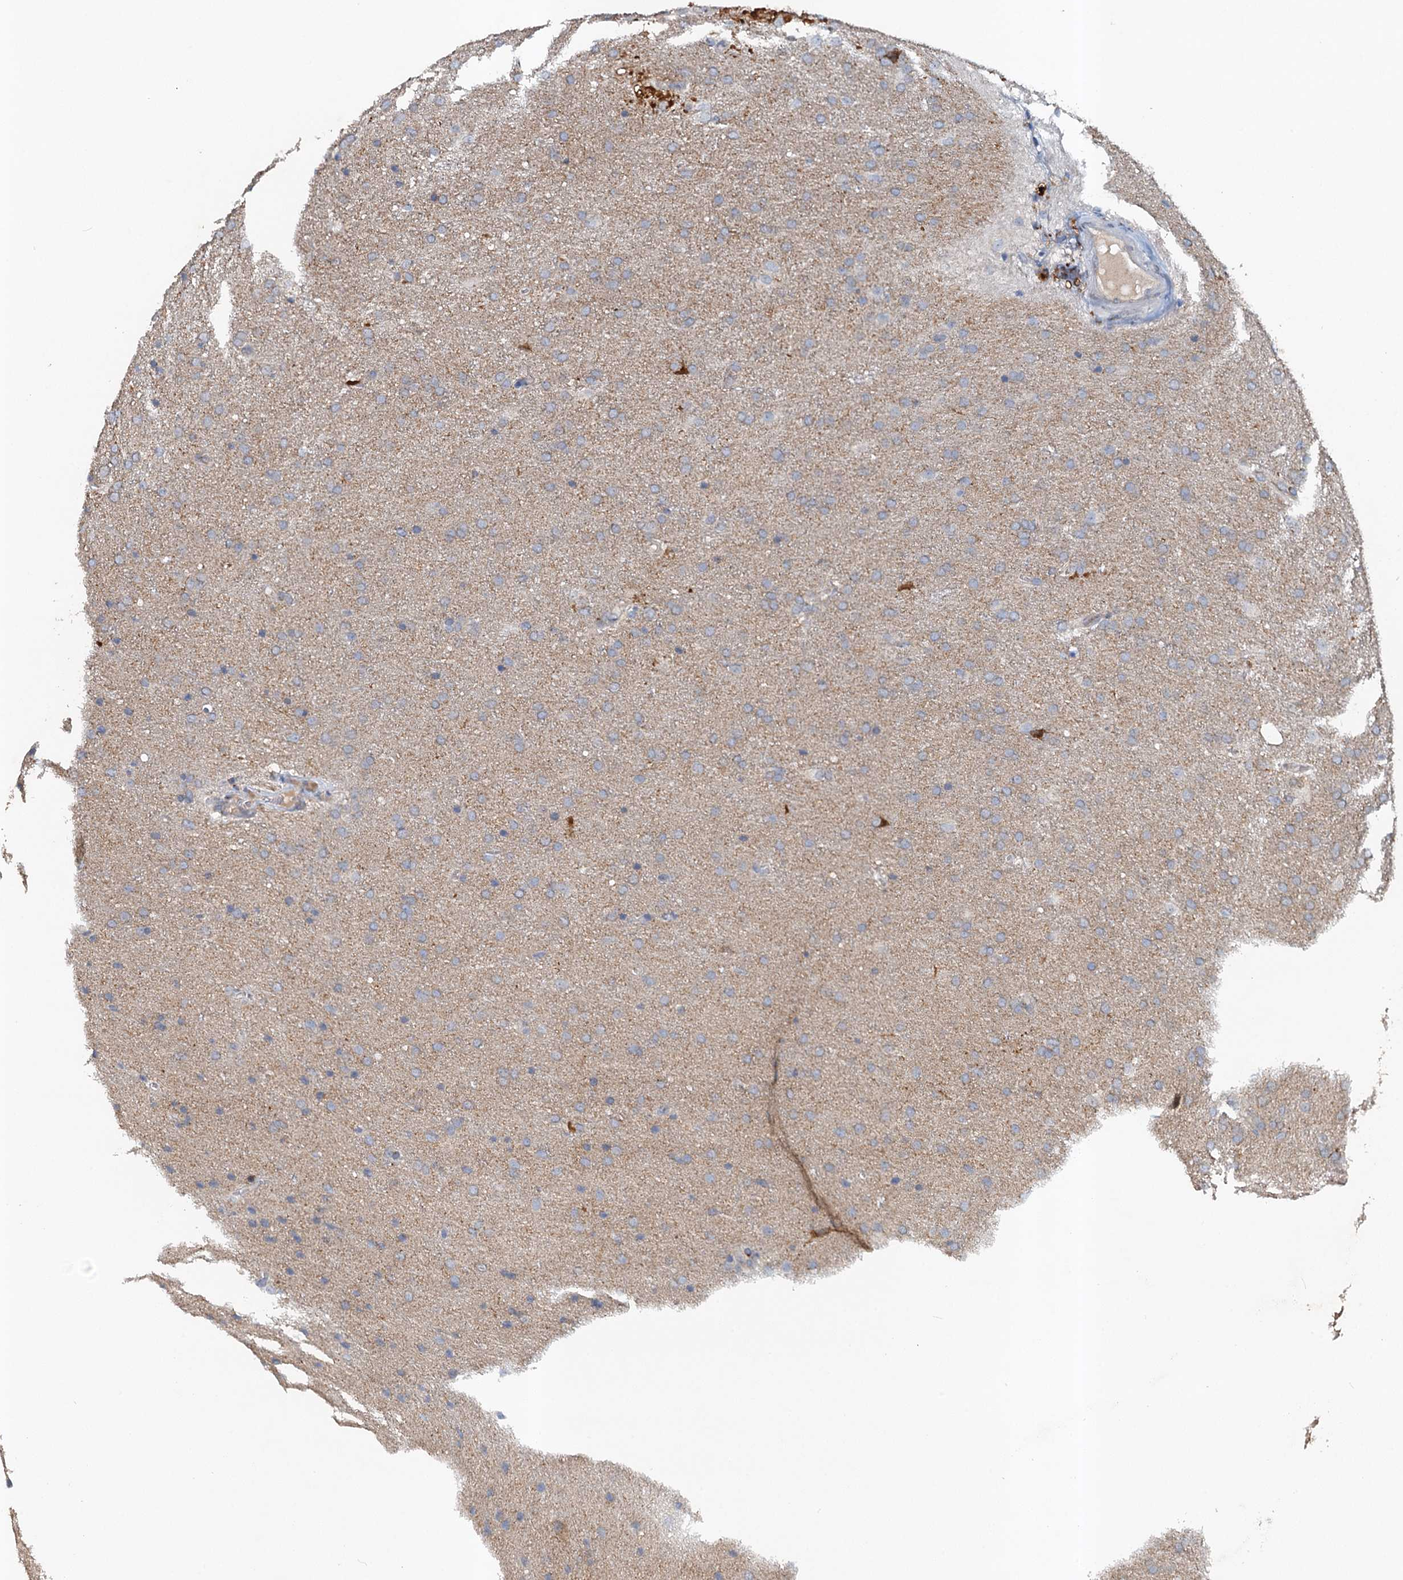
{"staining": {"intensity": "negative", "quantity": "none", "location": "none"}, "tissue": "glioma", "cell_type": "Tumor cells", "image_type": "cancer", "snomed": [{"axis": "morphology", "description": "Glioma, malignant, Low grade"}, {"axis": "topography", "description": "Brain"}], "caption": "Immunohistochemistry image of neoplastic tissue: human low-grade glioma (malignant) stained with DAB exhibits no significant protein positivity in tumor cells.", "gene": "NBEA", "patient": {"sex": "female", "age": 32}}